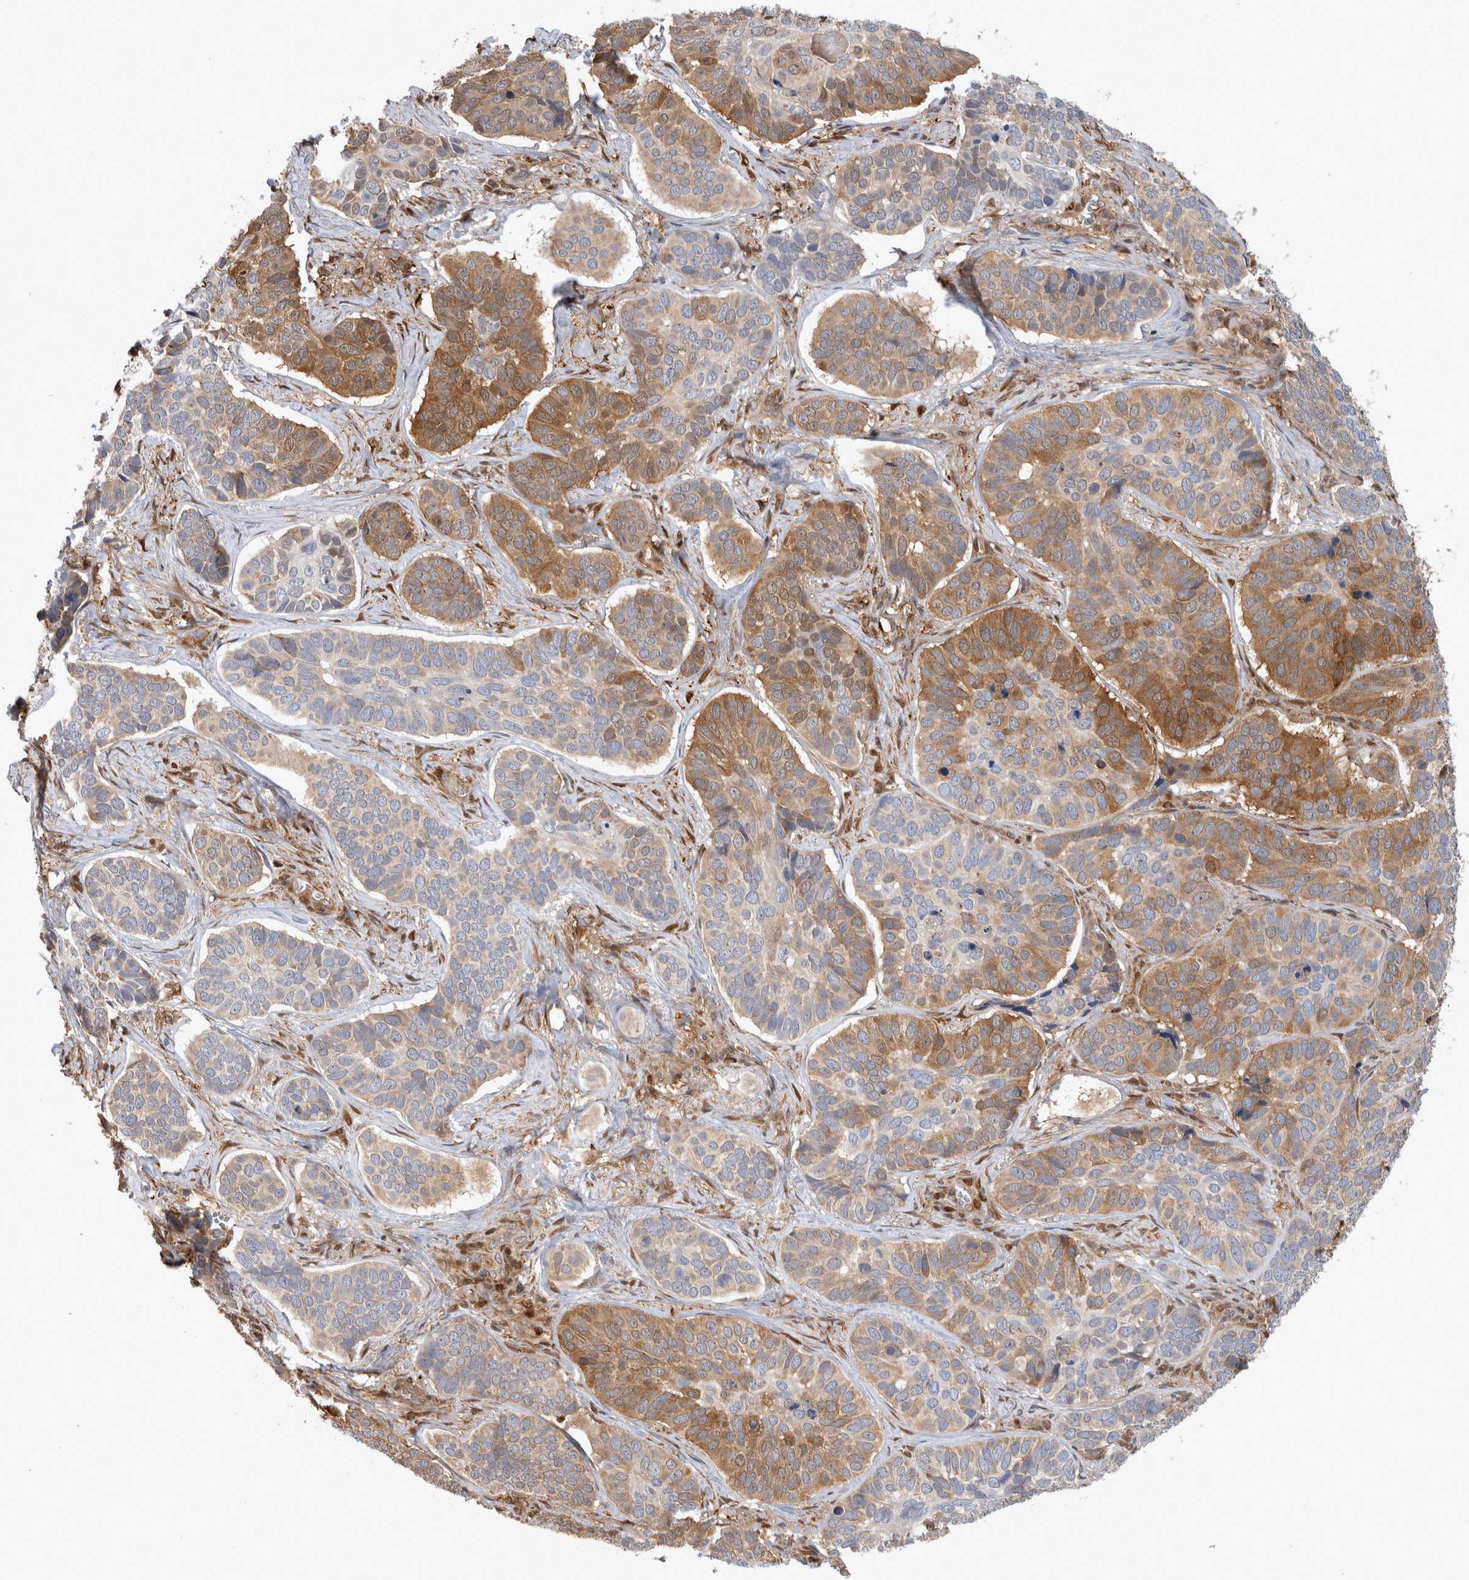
{"staining": {"intensity": "moderate", "quantity": "25%-75%", "location": "cytoplasmic/membranous"}, "tissue": "skin cancer", "cell_type": "Tumor cells", "image_type": "cancer", "snomed": [{"axis": "morphology", "description": "Basal cell carcinoma"}, {"axis": "topography", "description": "Skin"}], "caption": "Protein staining of basal cell carcinoma (skin) tissue reveals moderate cytoplasmic/membranous positivity in about 25%-75% of tumor cells.", "gene": "ASTN2", "patient": {"sex": "male", "age": 62}}